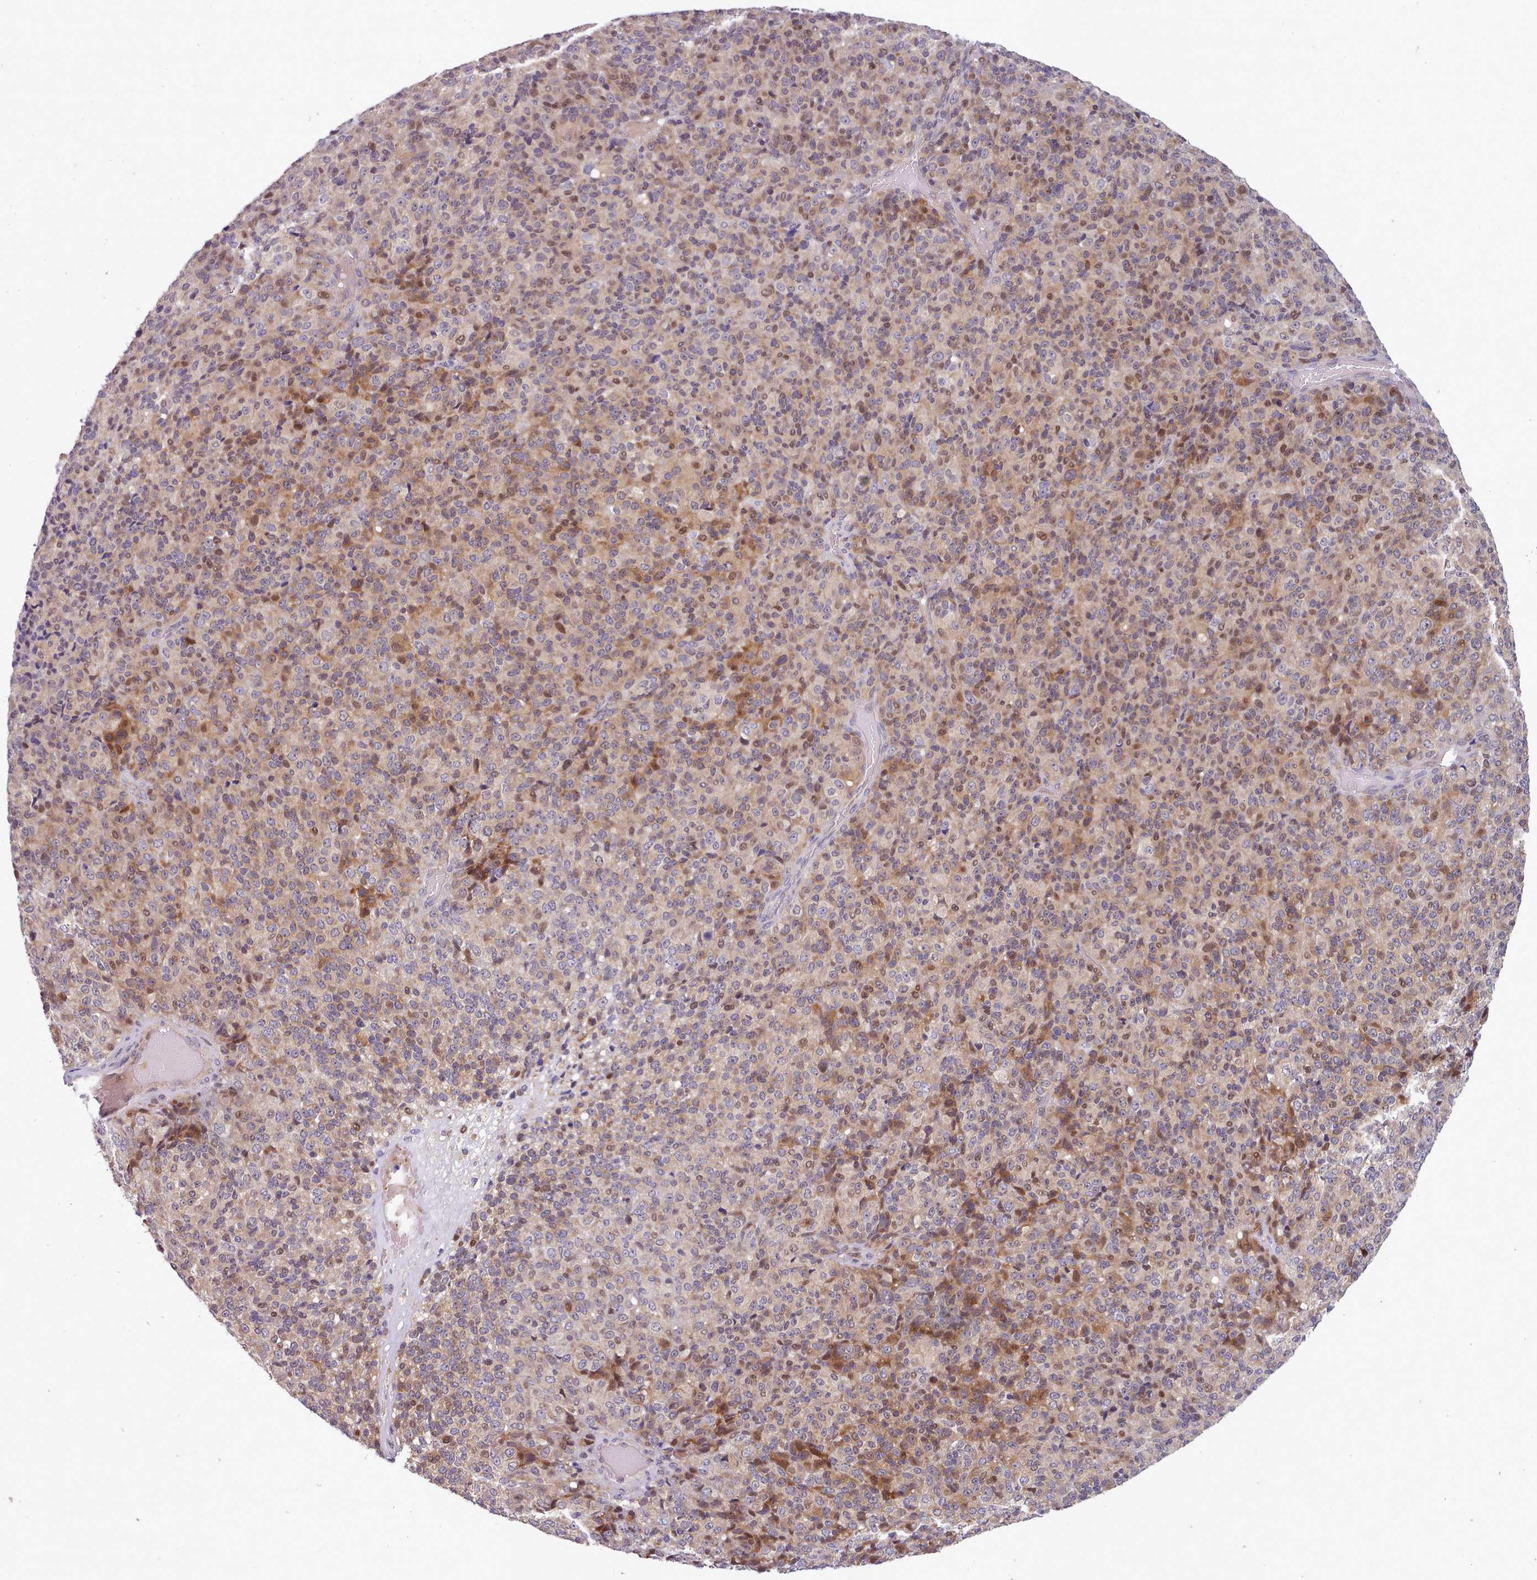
{"staining": {"intensity": "moderate", "quantity": "<25%", "location": "cytoplasmic/membranous,nuclear"}, "tissue": "melanoma", "cell_type": "Tumor cells", "image_type": "cancer", "snomed": [{"axis": "morphology", "description": "Malignant melanoma, Metastatic site"}, {"axis": "topography", "description": "Brain"}], "caption": "DAB (3,3'-diaminobenzidine) immunohistochemical staining of malignant melanoma (metastatic site) demonstrates moderate cytoplasmic/membranous and nuclear protein expression in approximately <25% of tumor cells. The protein is shown in brown color, while the nuclei are stained blue.", "gene": "CLNS1A", "patient": {"sex": "female", "age": 56}}